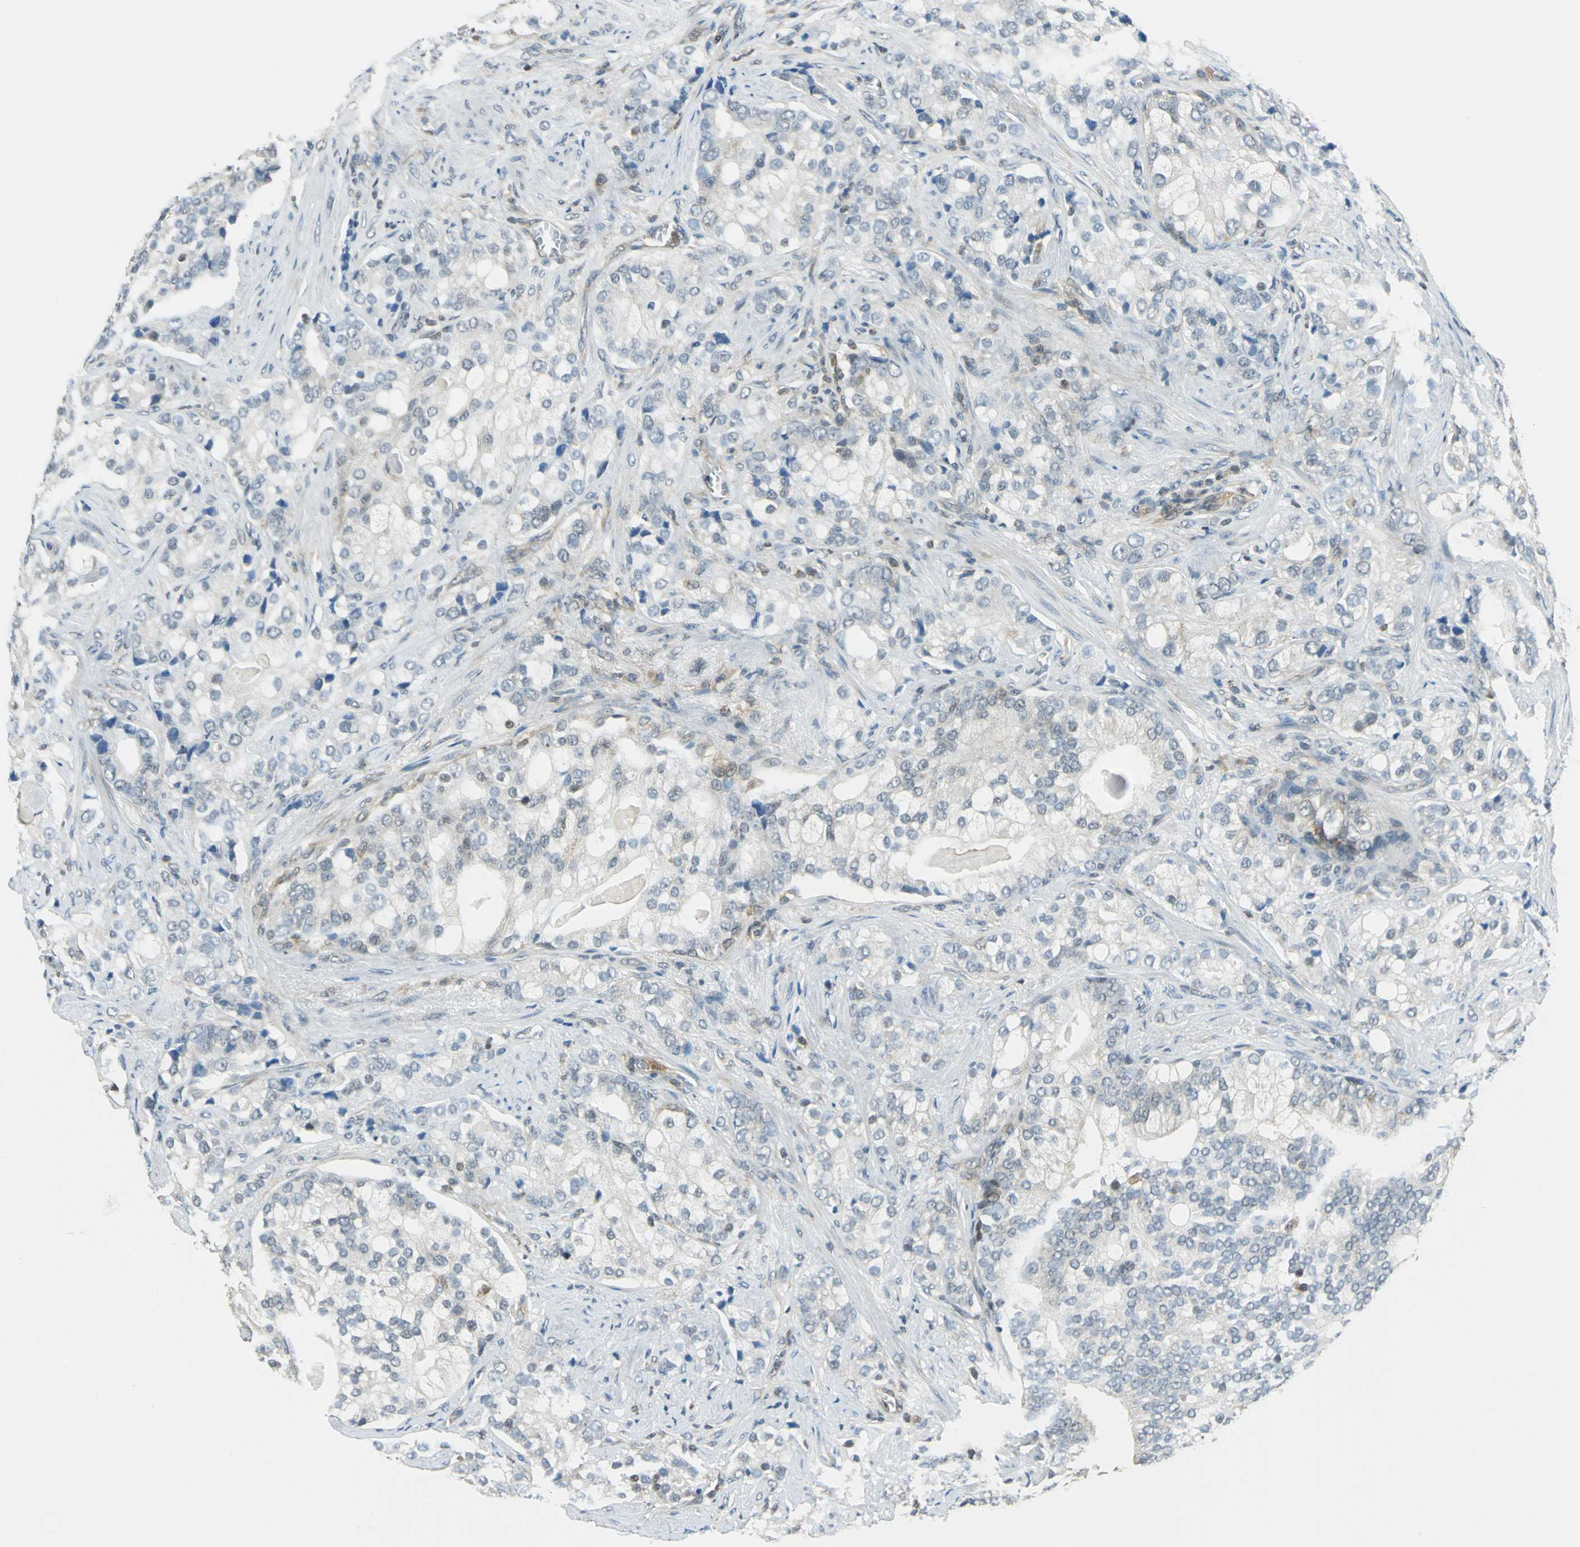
{"staining": {"intensity": "weak", "quantity": "<25%", "location": "cytoplasmic/membranous,nuclear"}, "tissue": "prostate cancer", "cell_type": "Tumor cells", "image_type": "cancer", "snomed": [{"axis": "morphology", "description": "Adenocarcinoma, Low grade"}, {"axis": "topography", "description": "Prostate"}], "caption": "This is a micrograph of immunohistochemistry staining of prostate cancer, which shows no positivity in tumor cells.", "gene": "ARPC3", "patient": {"sex": "male", "age": 58}}